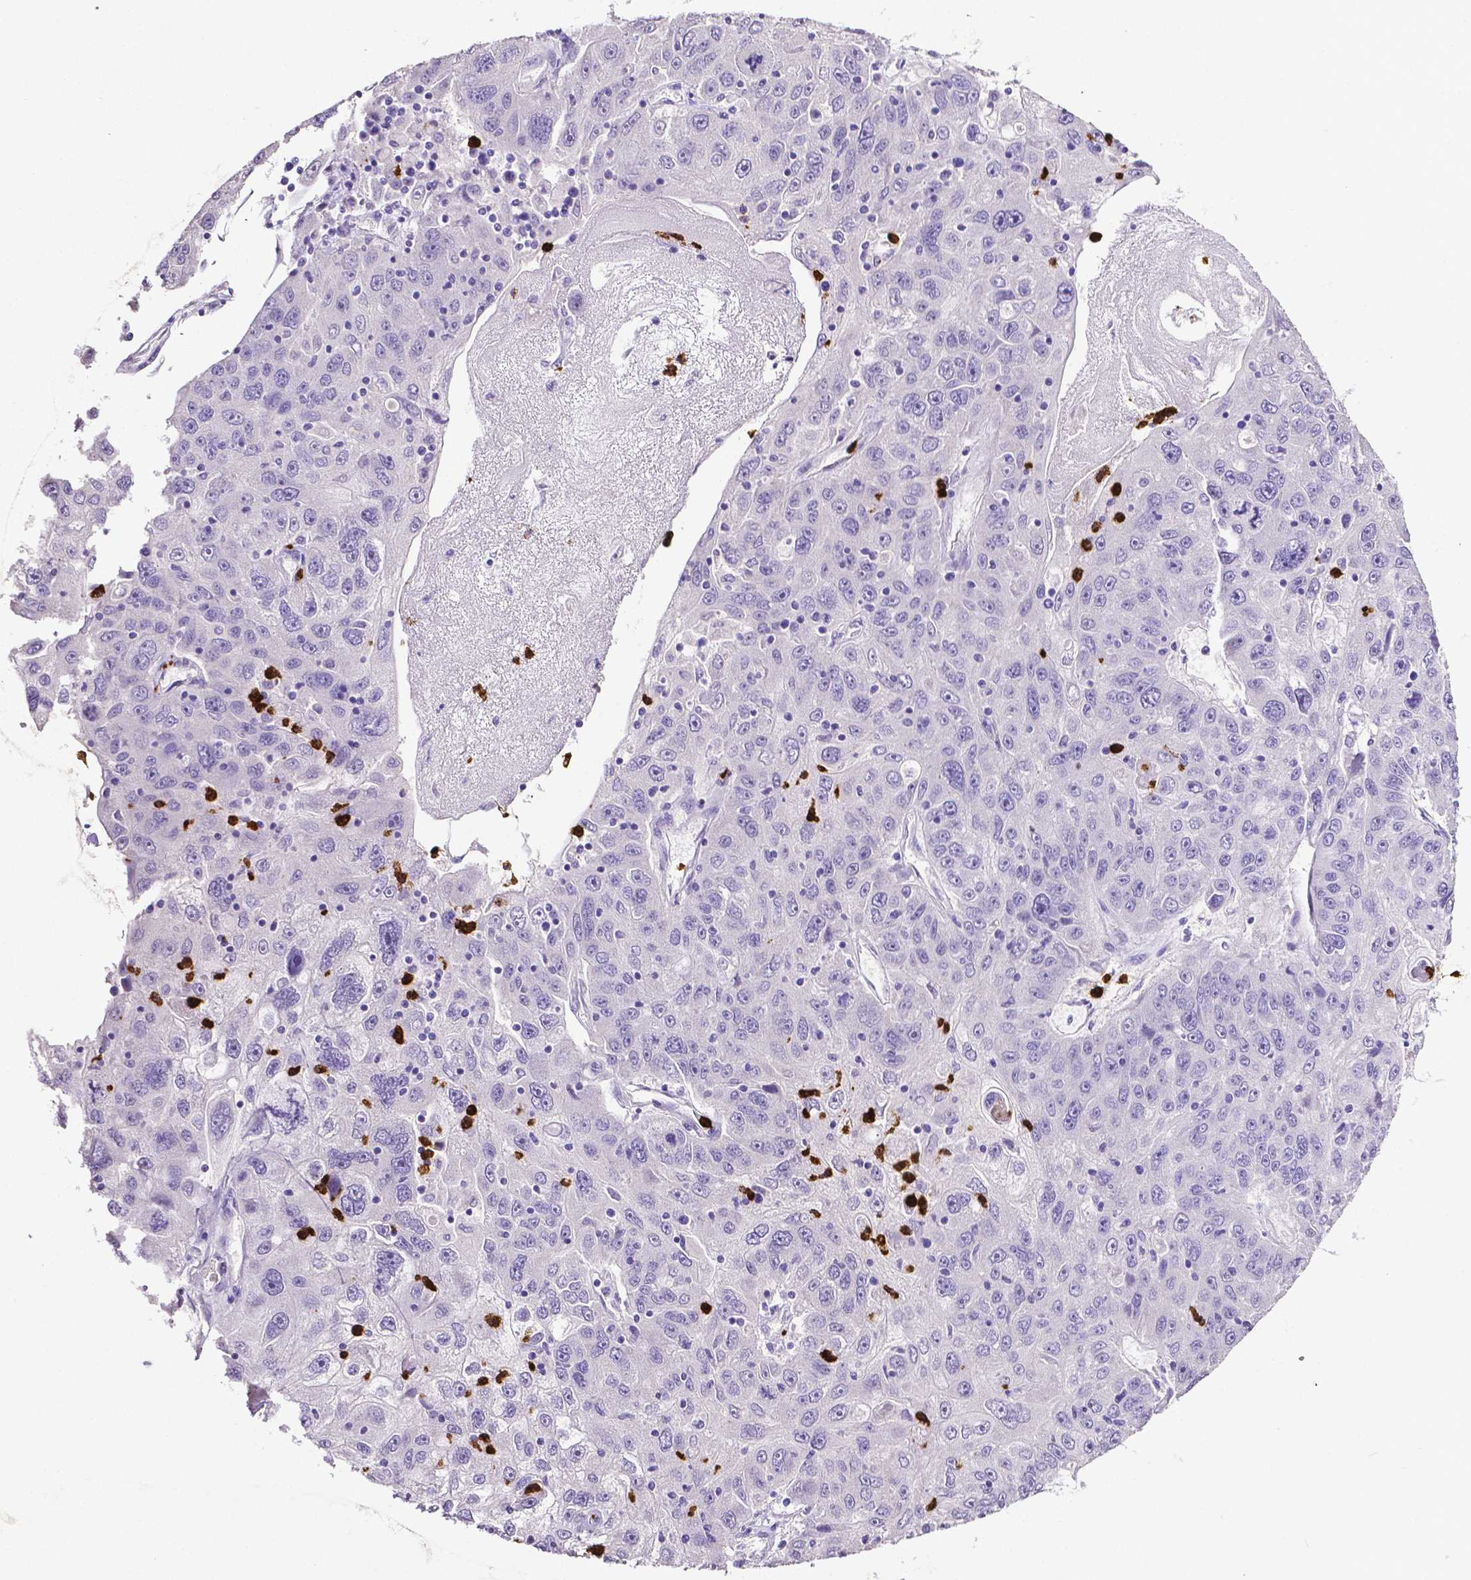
{"staining": {"intensity": "negative", "quantity": "none", "location": "none"}, "tissue": "stomach cancer", "cell_type": "Tumor cells", "image_type": "cancer", "snomed": [{"axis": "morphology", "description": "Adenocarcinoma, NOS"}, {"axis": "topography", "description": "Stomach"}], "caption": "A micrograph of human stomach cancer (adenocarcinoma) is negative for staining in tumor cells.", "gene": "MMP9", "patient": {"sex": "male", "age": 56}}